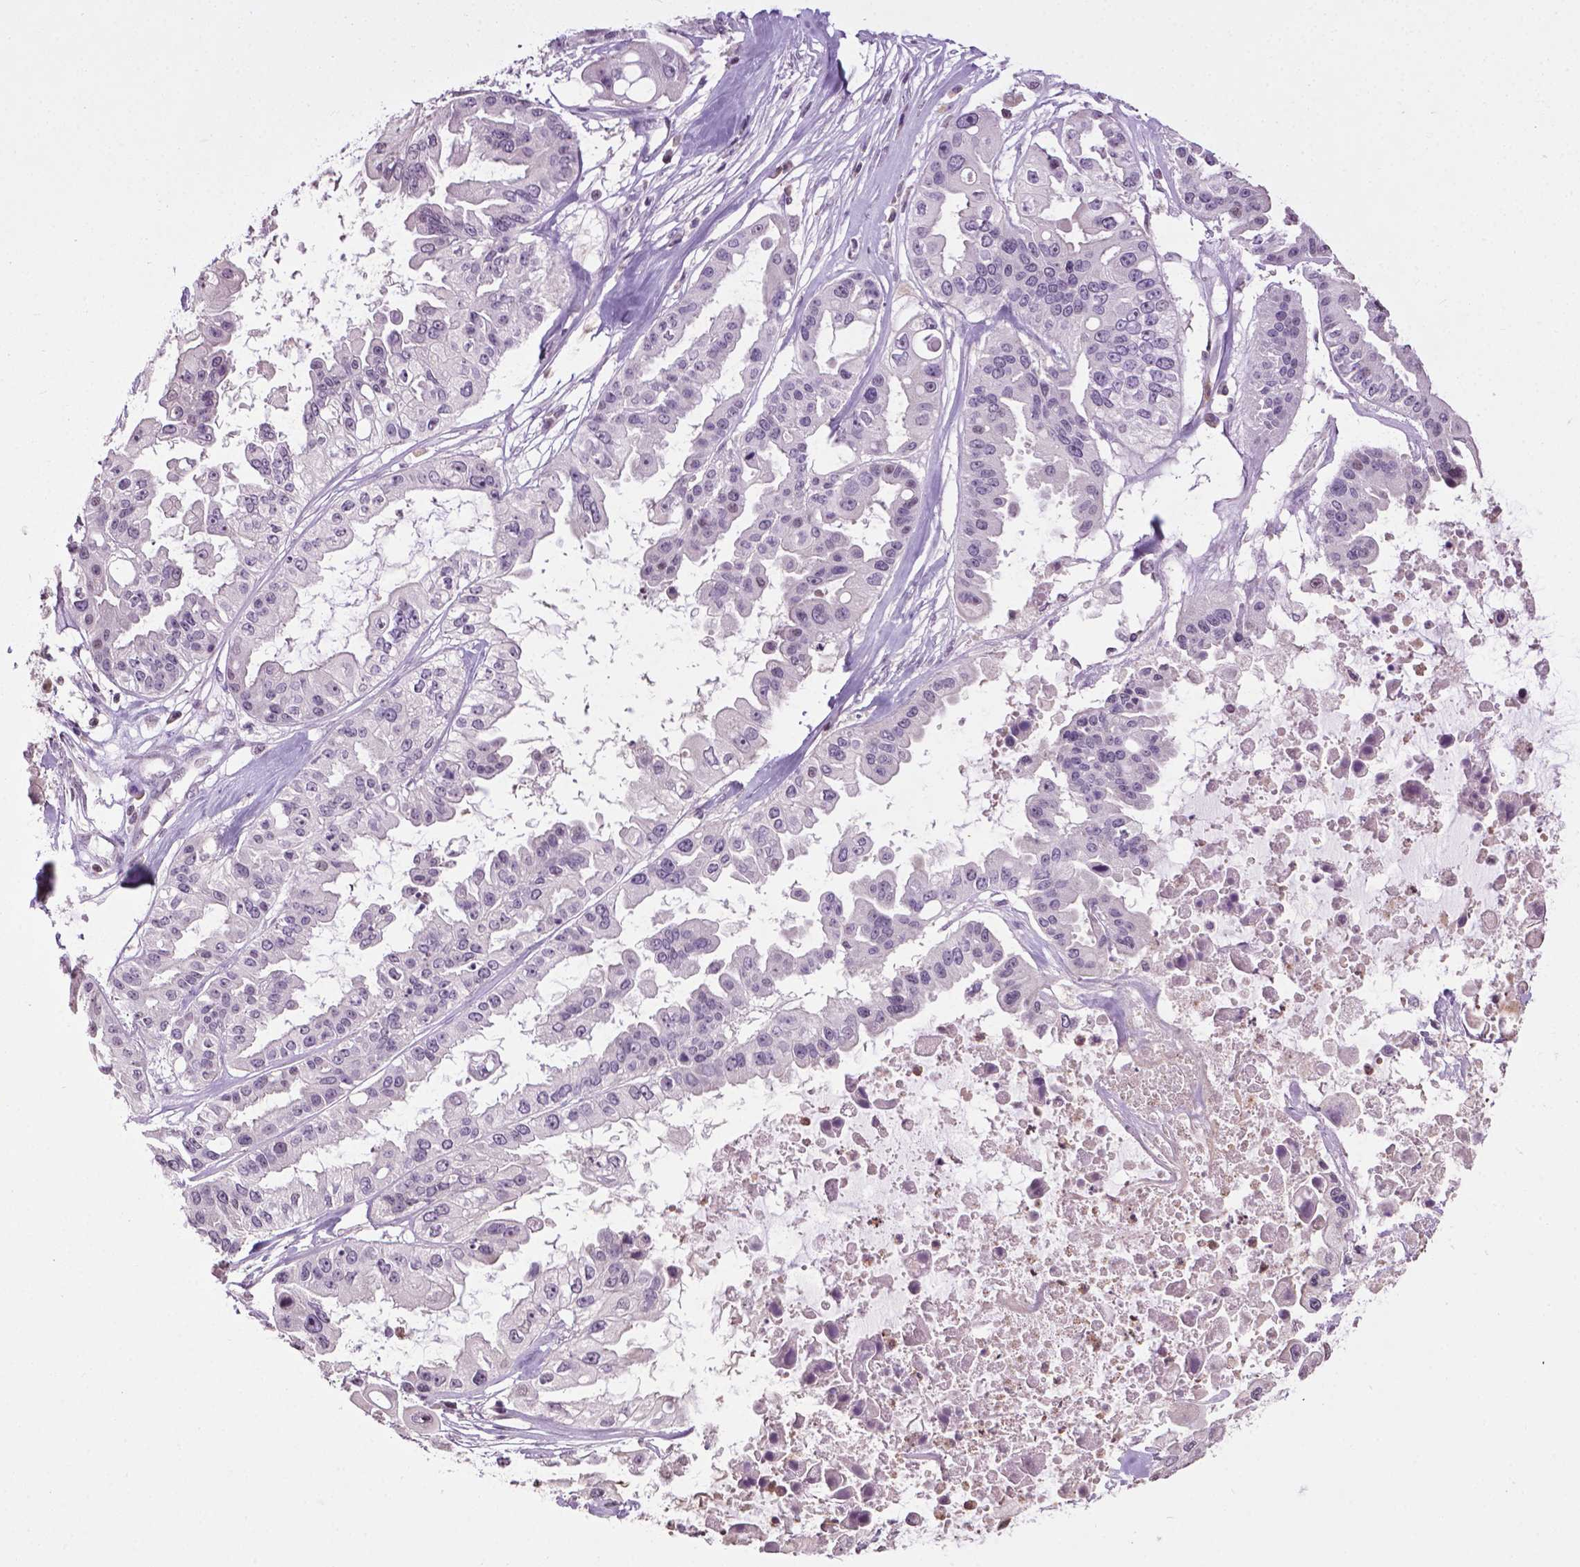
{"staining": {"intensity": "negative", "quantity": "none", "location": "none"}, "tissue": "ovarian cancer", "cell_type": "Tumor cells", "image_type": "cancer", "snomed": [{"axis": "morphology", "description": "Cystadenocarcinoma, serous, NOS"}, {"axis": "topography", "description": "Ovary"}], "caption": "Tumor cells show no significant staining in ovarian serous cystadenocarcinoma.", "gene": "NTNG2", "patient": {"sex": "female", "age": 56}}